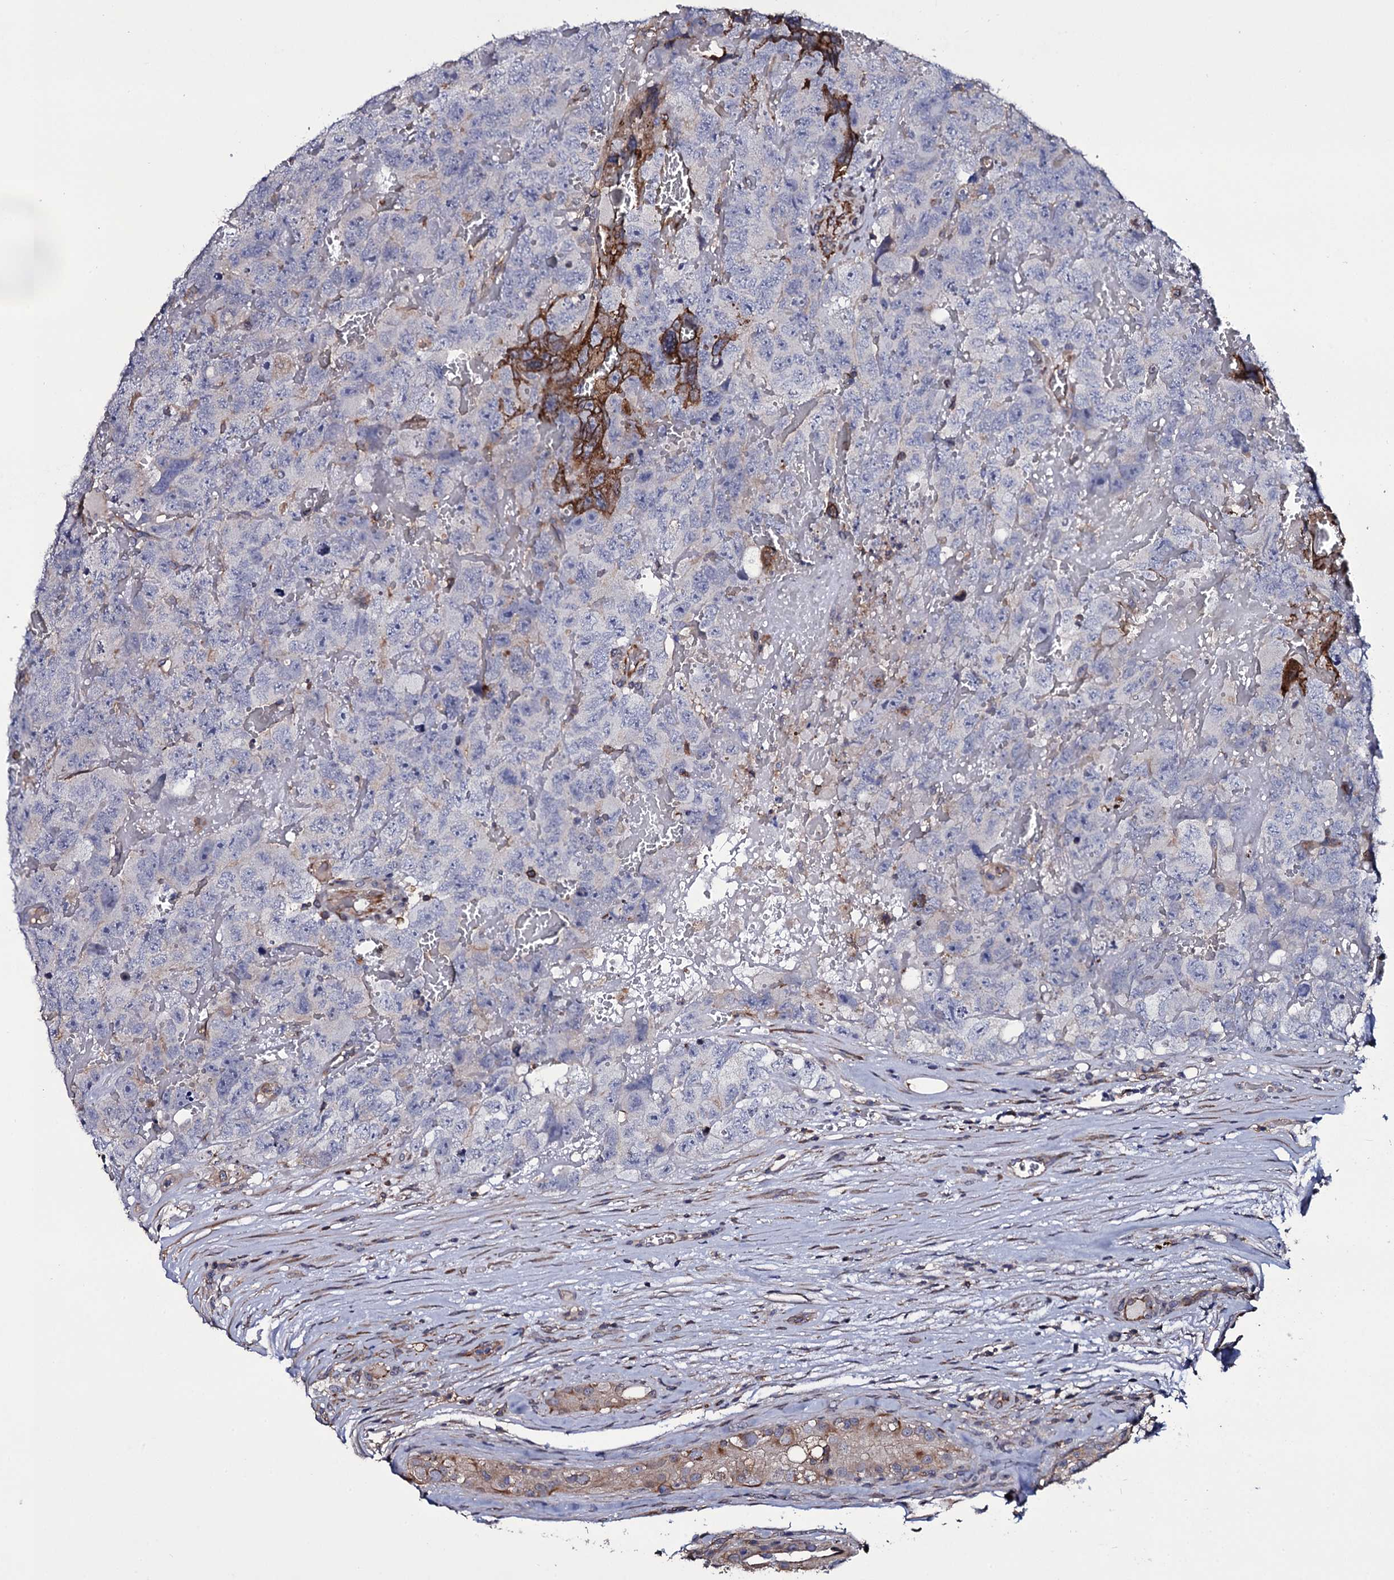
{"staining": {"intensity": "negative", "quantity": "none", "location": "none"}, "tissue": "testis cancer", "cell_type": "Tumor cells", "image_type": "cancer", "snomed": [{"axis": "morphology", "description": "Carcinoma, Embryonal, NOS"}, {"axis": "topography", "description": "Testis"}], "caption": "Testis cancer was stained to show a protein in brown. There is no significant positivity in tumor cells.", "gene": "TTC23", "patient": {"sex": "male", "age": 45}}